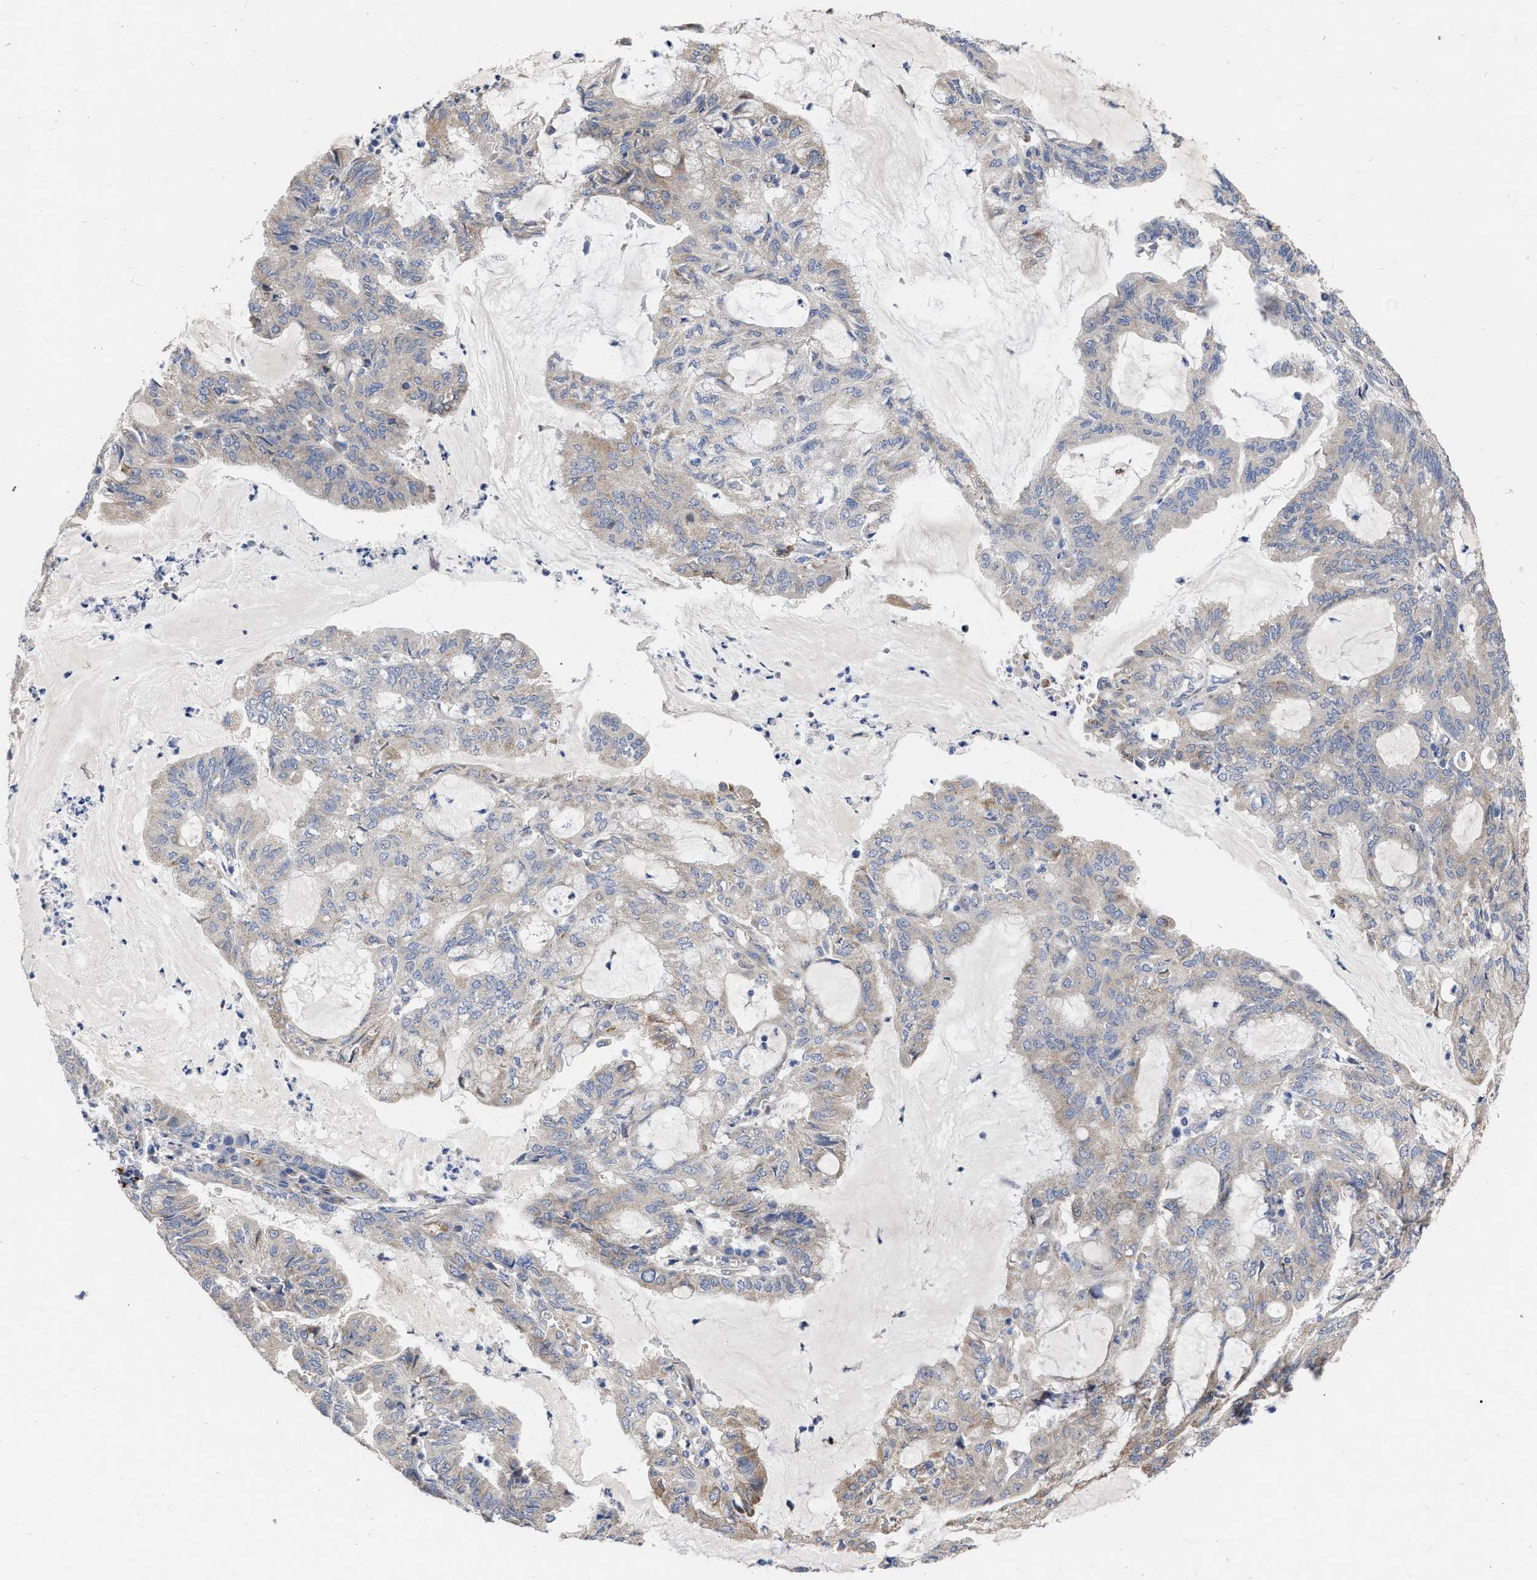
{"staining": {"intensity": "weak", "quantity": "<25%", "location": "cytoplasmic/membranous"}, "tissue": "endometrial cancer", "cell_type": "Tumor cells", "image_type": "cancer", "snomed": [{"axis": "morphology", "description": "Adenocarcinoma, NOS"}, {"axis": "topography", "description": "Endometrium"}], "caption": "Immunohistochemistry (IHC) of human adenocarcinoma (endometrial) demonstrates no expression in tumor cells. (DAB (3,3'-diaminobenzidine) IHC visualized using brightfield microscopy, high magnification).", "gene": "MLST8", "patient": {"sex": "female", "age": 86}}